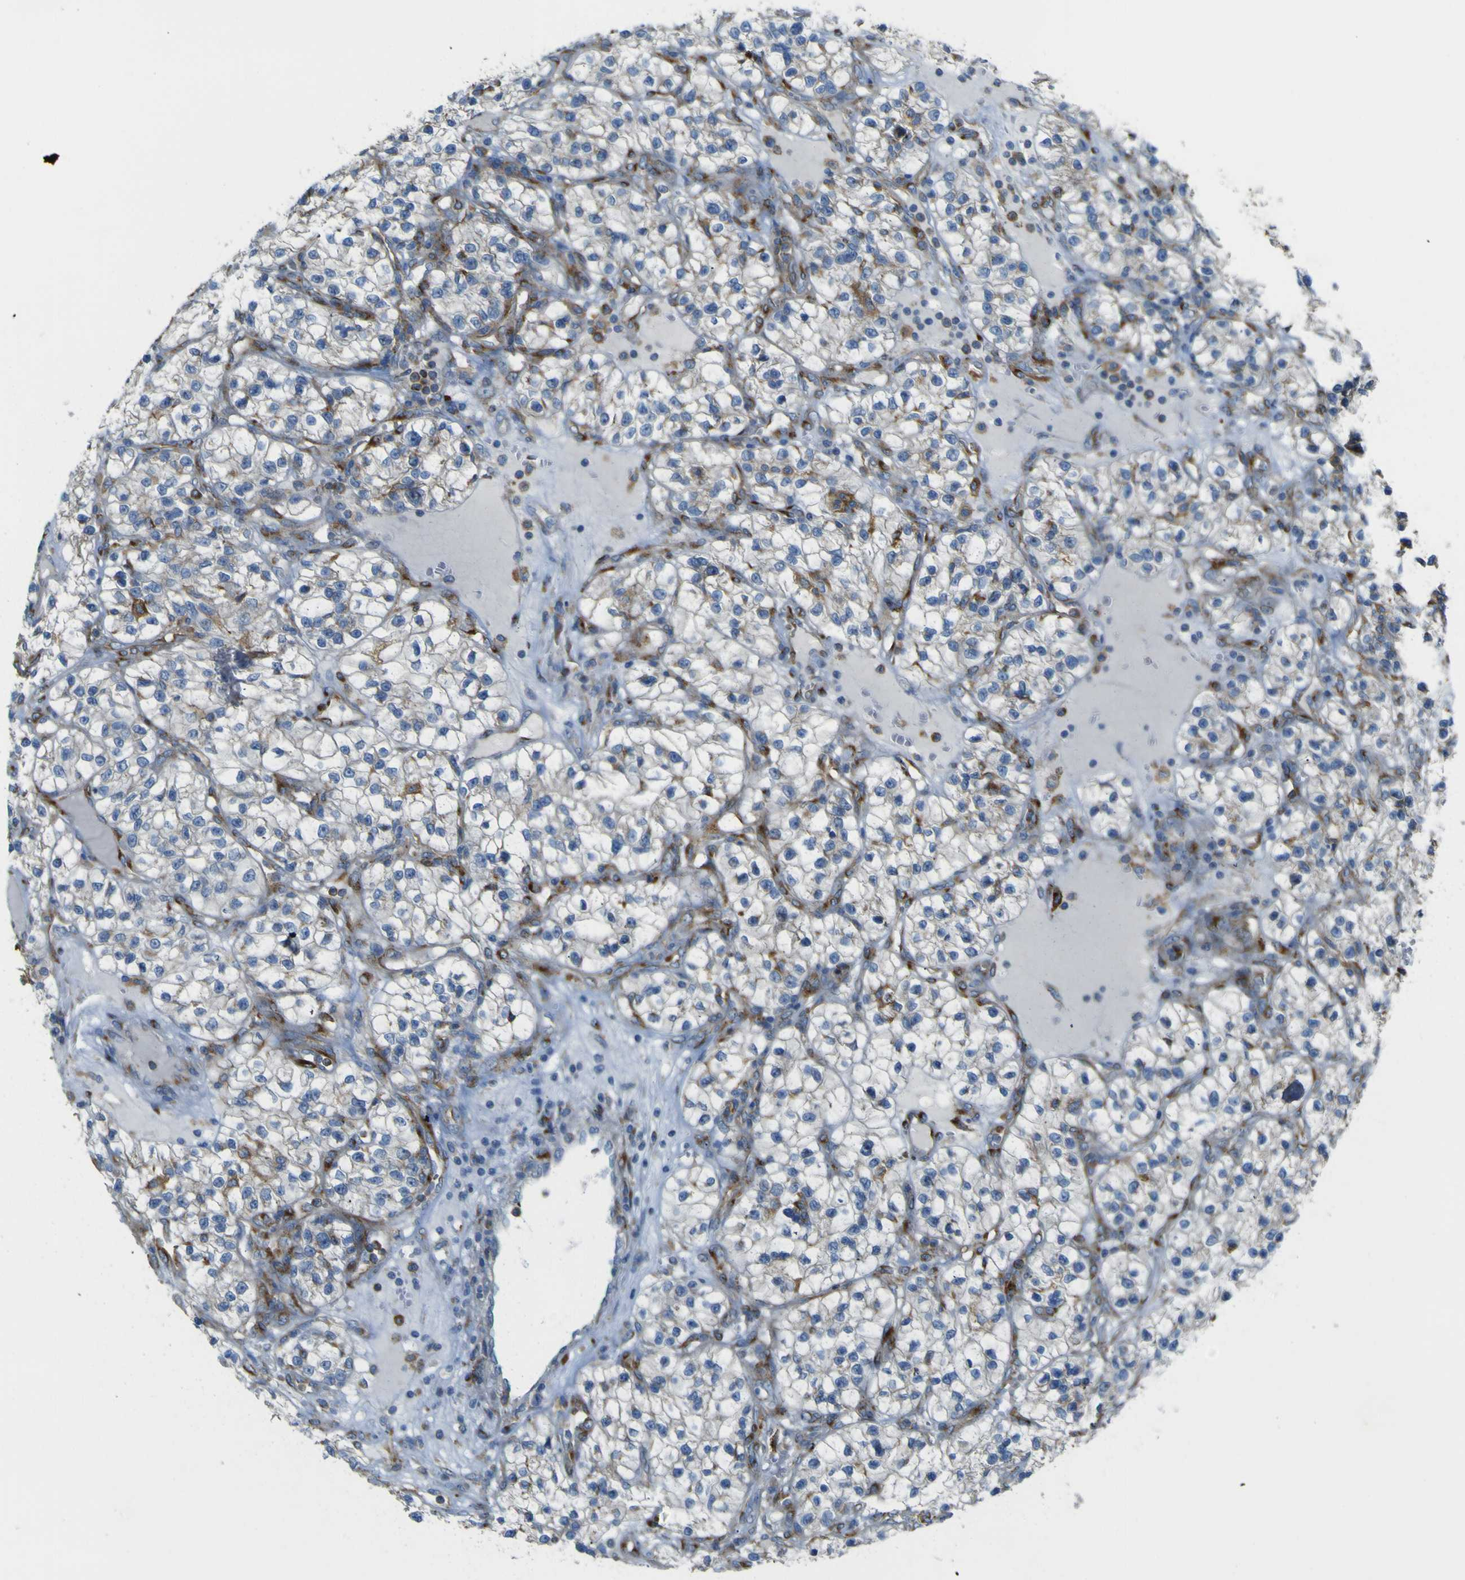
{"staining": {"intensity": "negative", "quantity": "none", "location": "none"}, "tissue": "renal cancer", "cell_type": "Tumor cells", "image_type": "cancer", "snomed": [{"axis": "morphology", "description": "Adenocarcinoma, NOS"}, {"axis": "topography", "description": "Kidney"}], "caption": "Adenocarcinoma (renal) was stained to show a protein in brown. There is no significant positivity in tumor cells.", "gene": "IGF2R", "patient": {"sex": "female", "age": 57}}